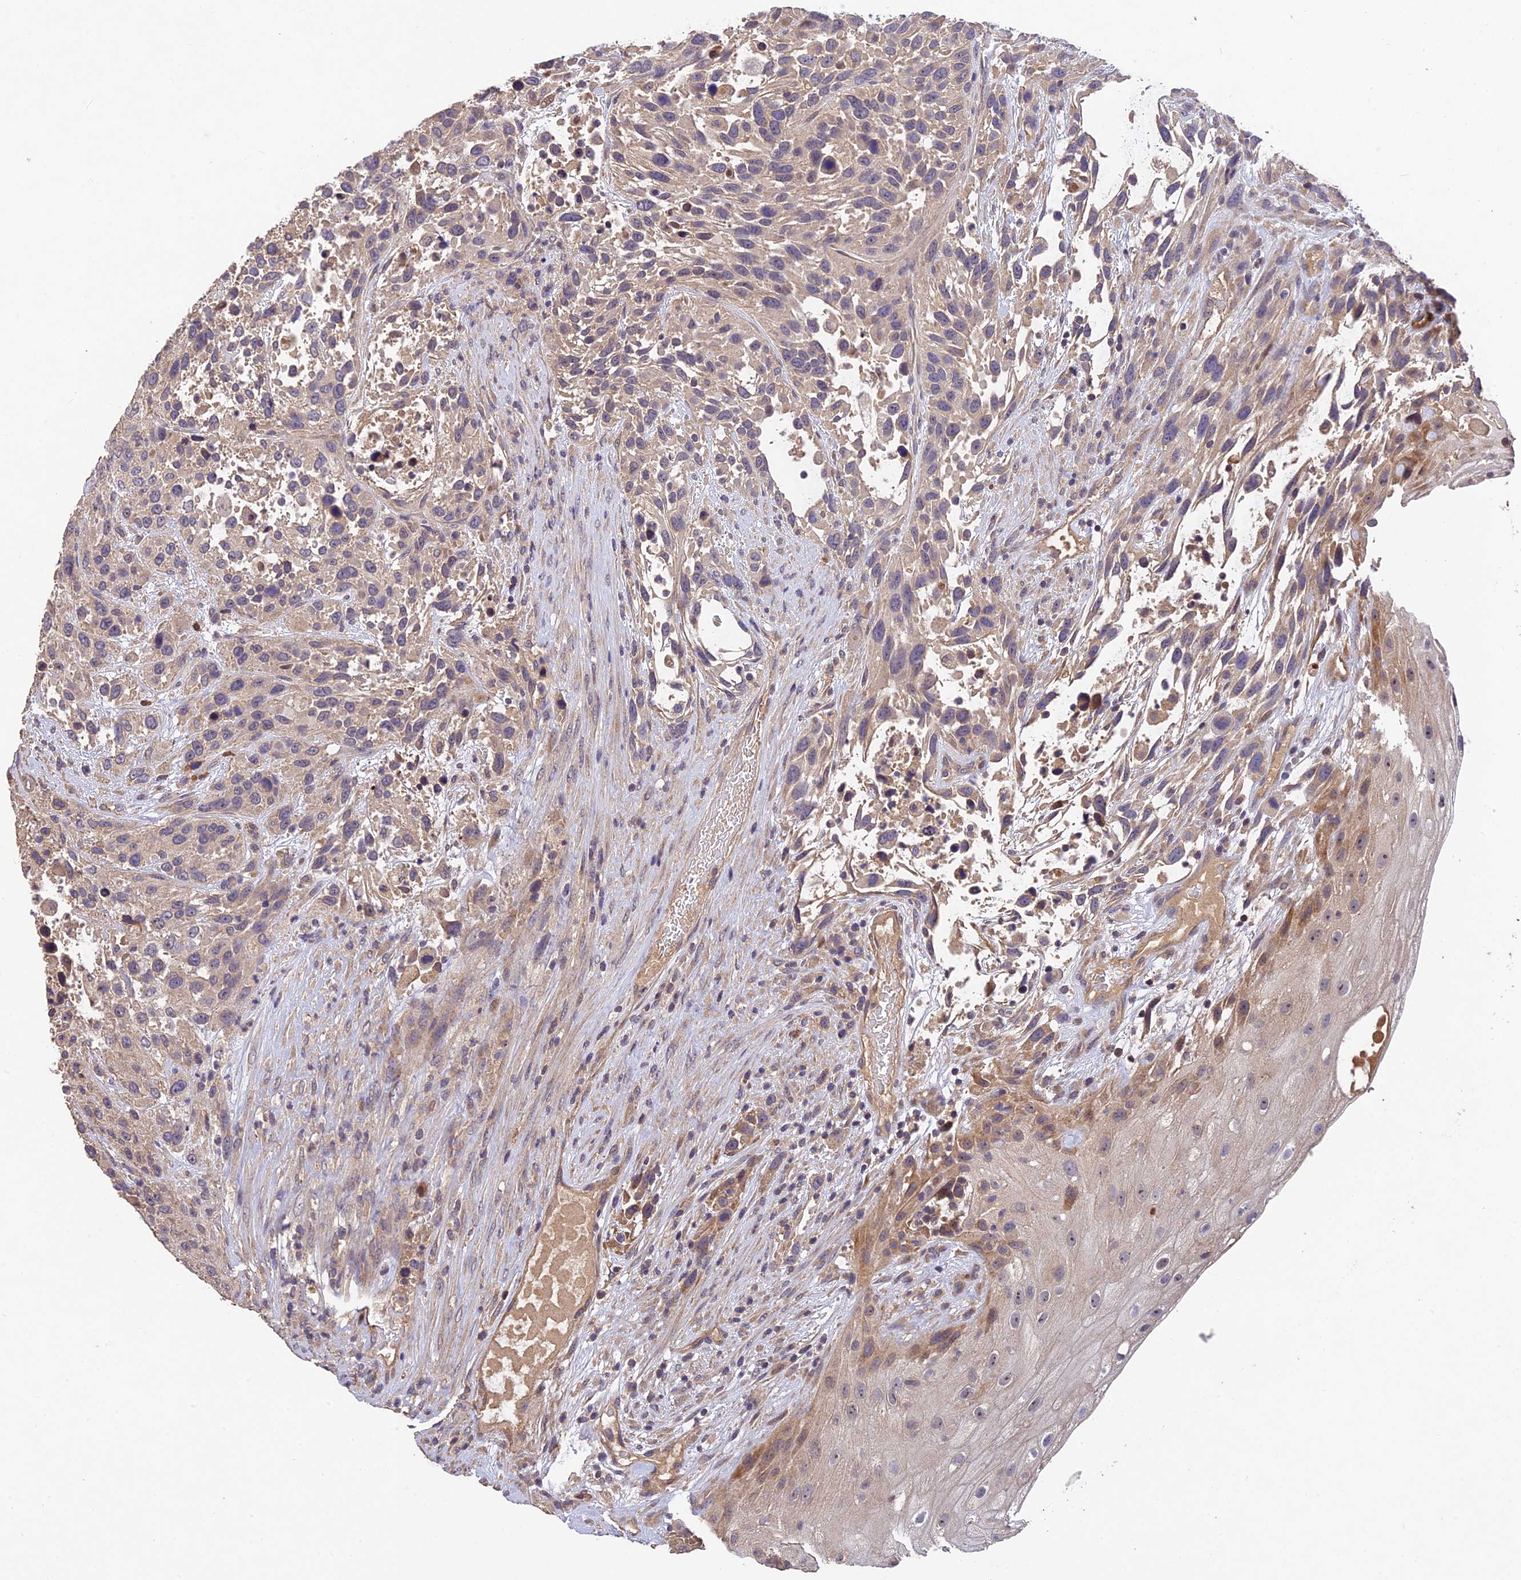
{"staining": {"intensity": "negative", "quantity": "none", "location": "none"}, "tissue": "urothelial cancer", "cell_type": "Tumor cells", "image_type": "cancer", "snomed": [{"axis": "morphology", "description": "Urothelial carcinoma, High grade"}, {"axis": "topography", "description": "Urinary bladder"}], "caption": "There is no significant positivity in tumor cells of urothelial cancer. (Stains: DAB (3,3'-diaminobenzidine) IHC with hematoxylin counter stain, Microscopy: brightfield microscopy at high magnification).", "gene": "DENND5B", "patient": {"sex": "female", "age": 70}}